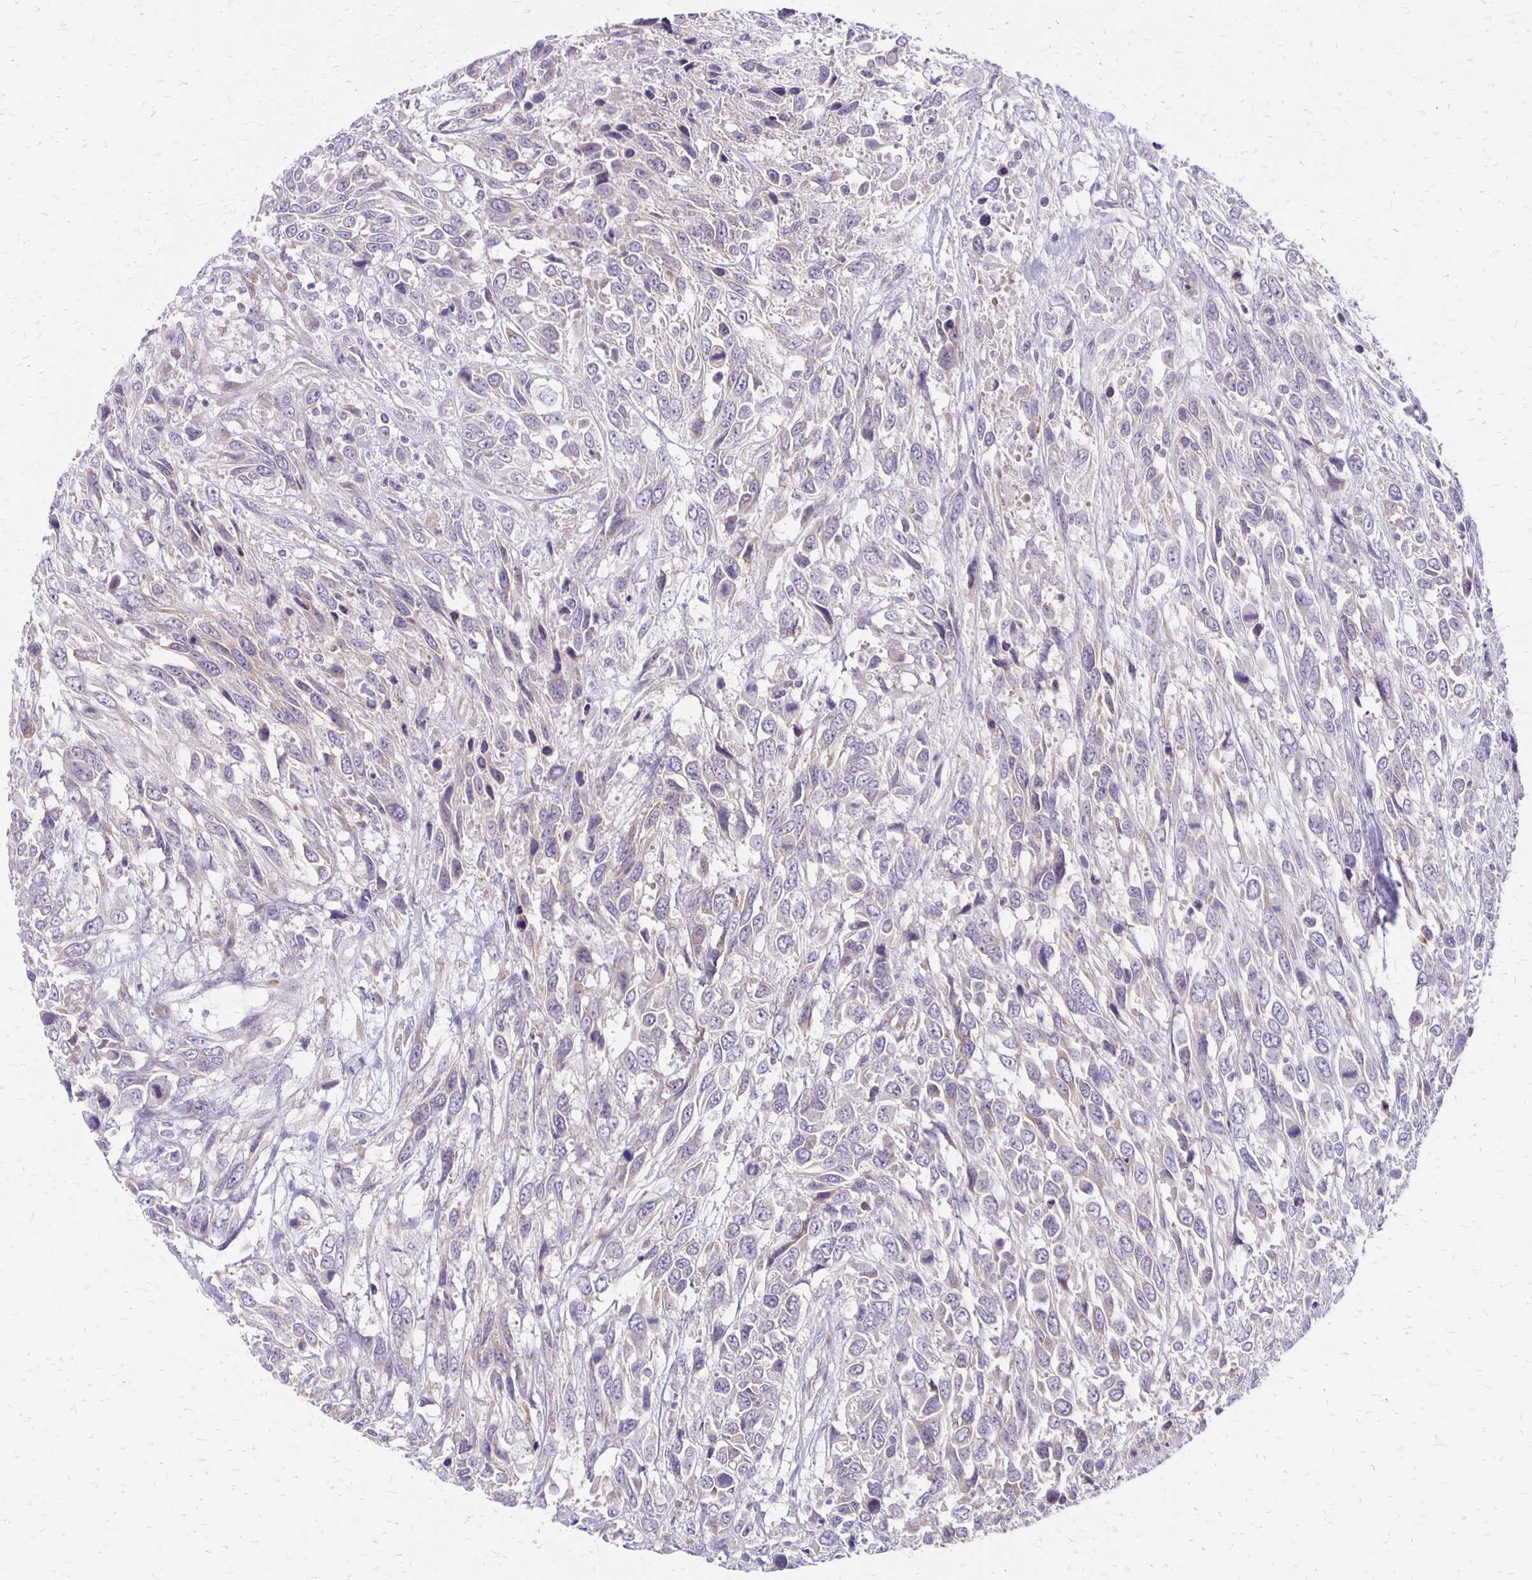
{"staining": {"intensity": "negative", "quantity": "none", "location": "none"}, "tissue": "urothelial cancer", "cell_type": "Tumor cells", "image_type": "cancer", "snomed": [{"axis": "morphology", "description": "Urothelial carcinoma, High grade"}, {"axis": "topography", "description": "Urinary bladder"}], "caption": "Tumor cells are negative for protein expression in human urothelial cancer. (Immunohistochemistry (ihc), brightfield microscopy, high magnification).", "gene": "HOMER1", "patient": {"sex": "female", "age": 70}}